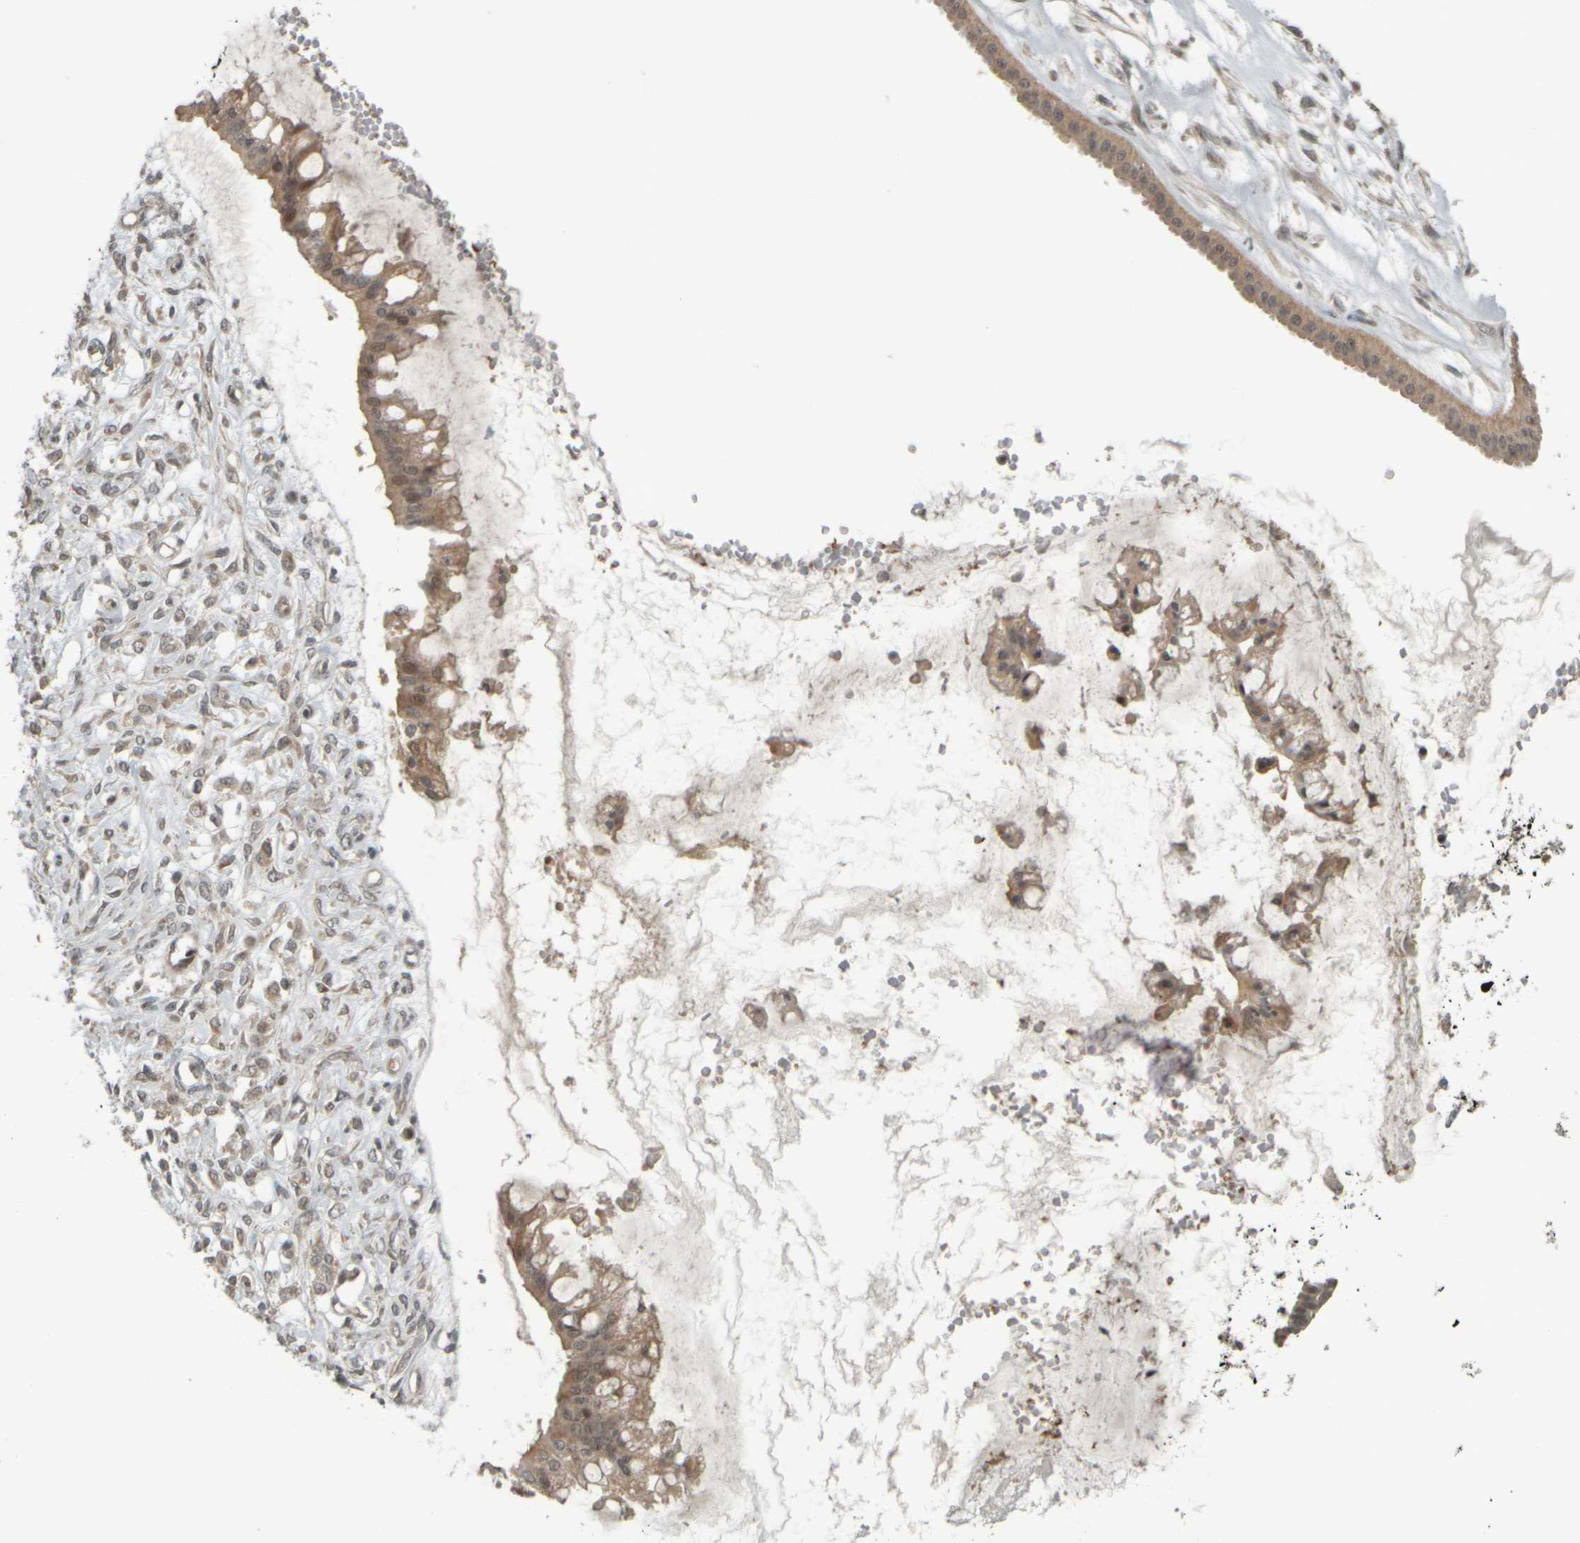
{"staining": {"intensity": "weak", "quantity": "25%-75%", "location": "cytoplasmic/membranous"}, "tissue": "ovarian cancer", "cell_type": "Tumor cells", "image_type": "cancer", "snomed": [{"axis": "morphology", "description": "Cystadenocarcinoma, mucinous, NOS"}, {"axis": "topography", "description": "Ovary"}], "caption": "Protein staining of ovarian cancer (mucinous cystadenocarcinoma) tissue demonstrates weak cytoplasmic/membranous staining in approximately 25%-75% of tumor cells.", "gene": "NAPG", "patient": {"sex": "female", "age": 73}}